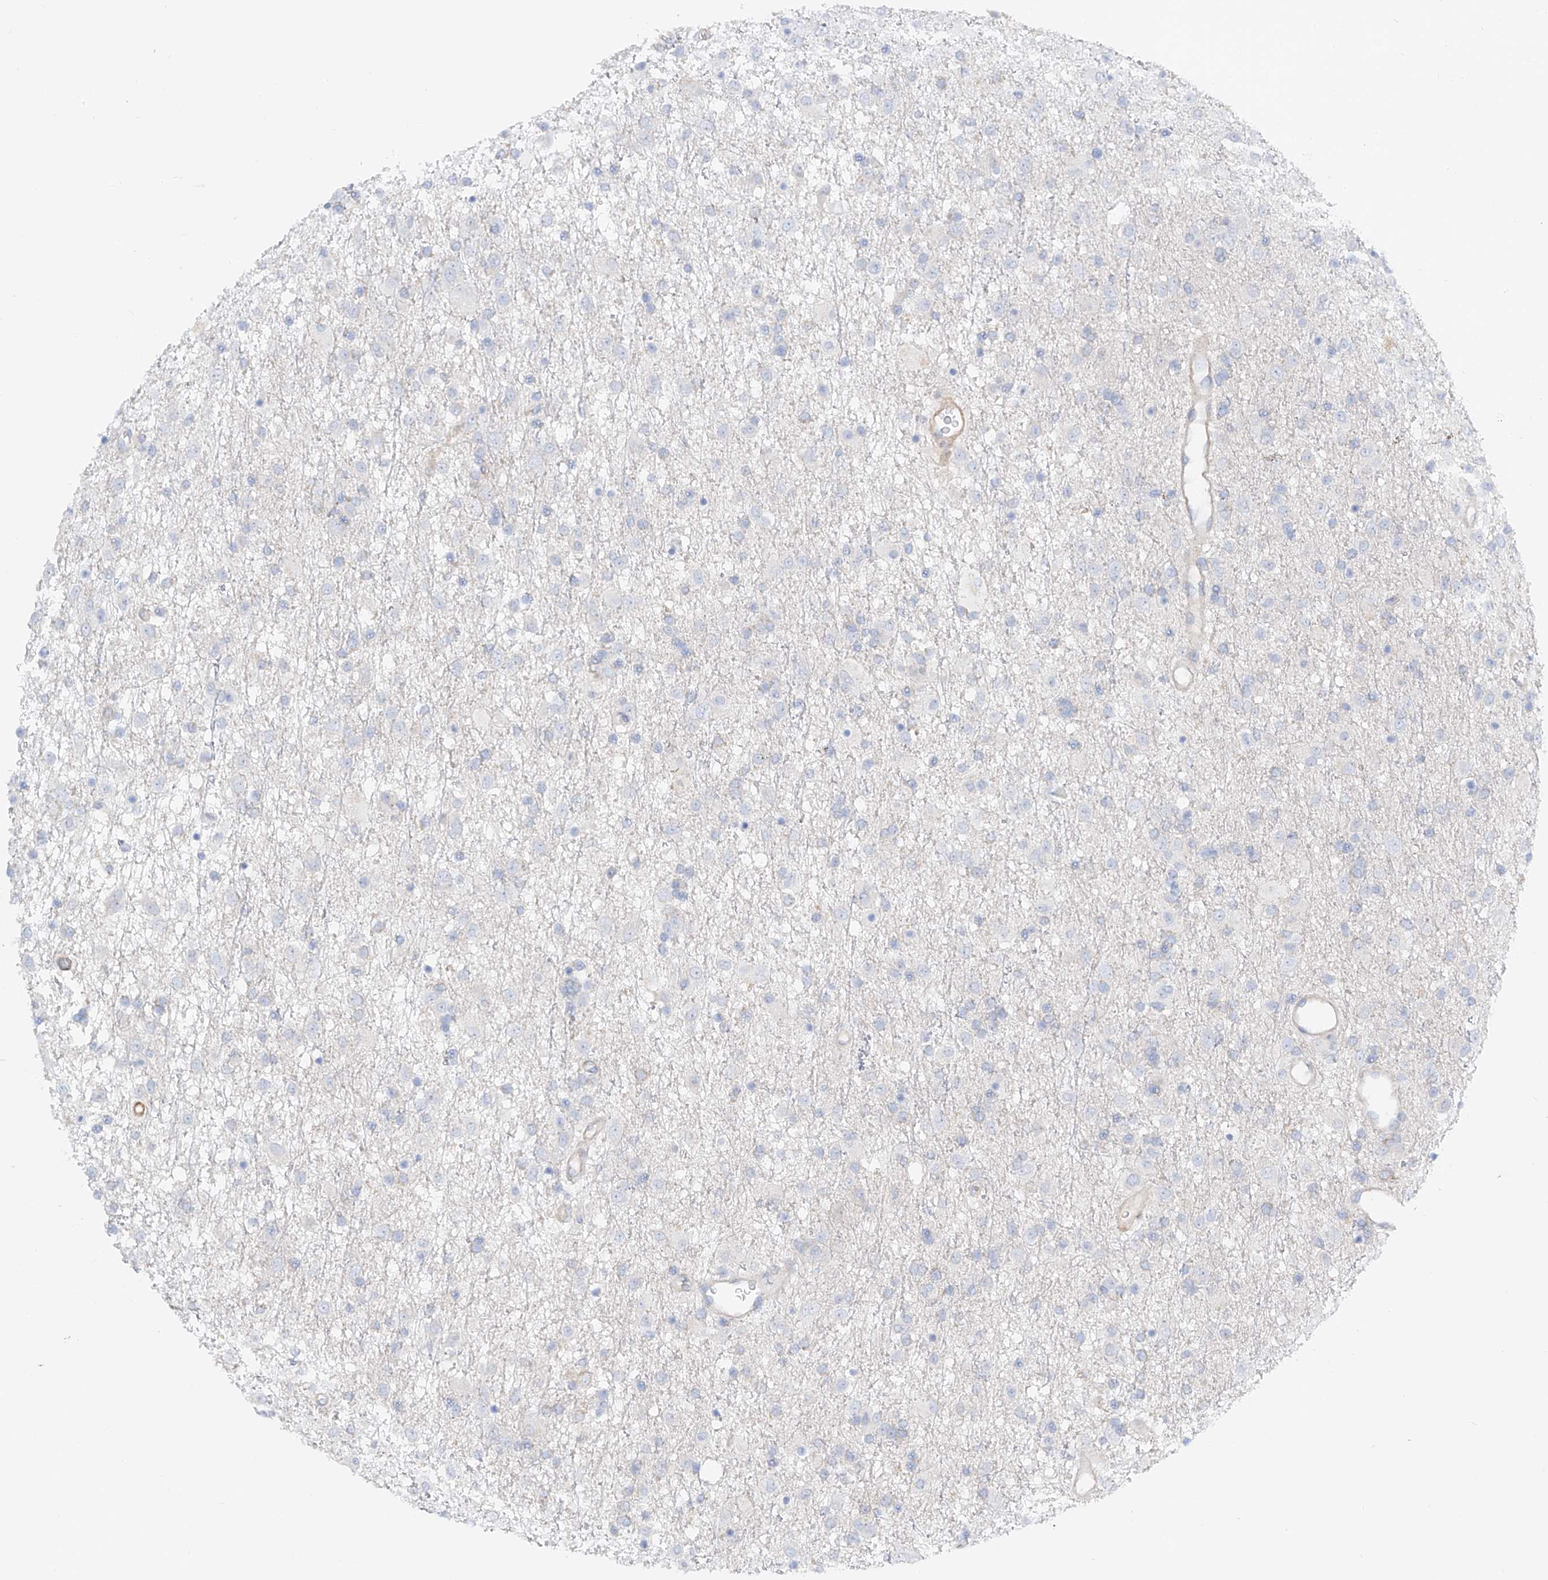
{"staining": {"intensity": "negative", "quantity": "none", "location": "none"}, "tissue": "glioma", "cell_type": "Tumor cells", "image_type": "cancer", "snomed": [{"axis": "morphology", "description": "Glioma, malignant, Low grade"}, {"axis": "topography", "description": "Brain"}], "caption": "High power microscopy photomicrograph of an immunohistochemistry histopathology image of glioma, revealing no significant expression in tumor cells. (DAB (3,3'-diaminobenzidine) immunohistochemistry, high magnification).", "gene": "LCA5", "patient": {"sex": "male", "age": 65}}